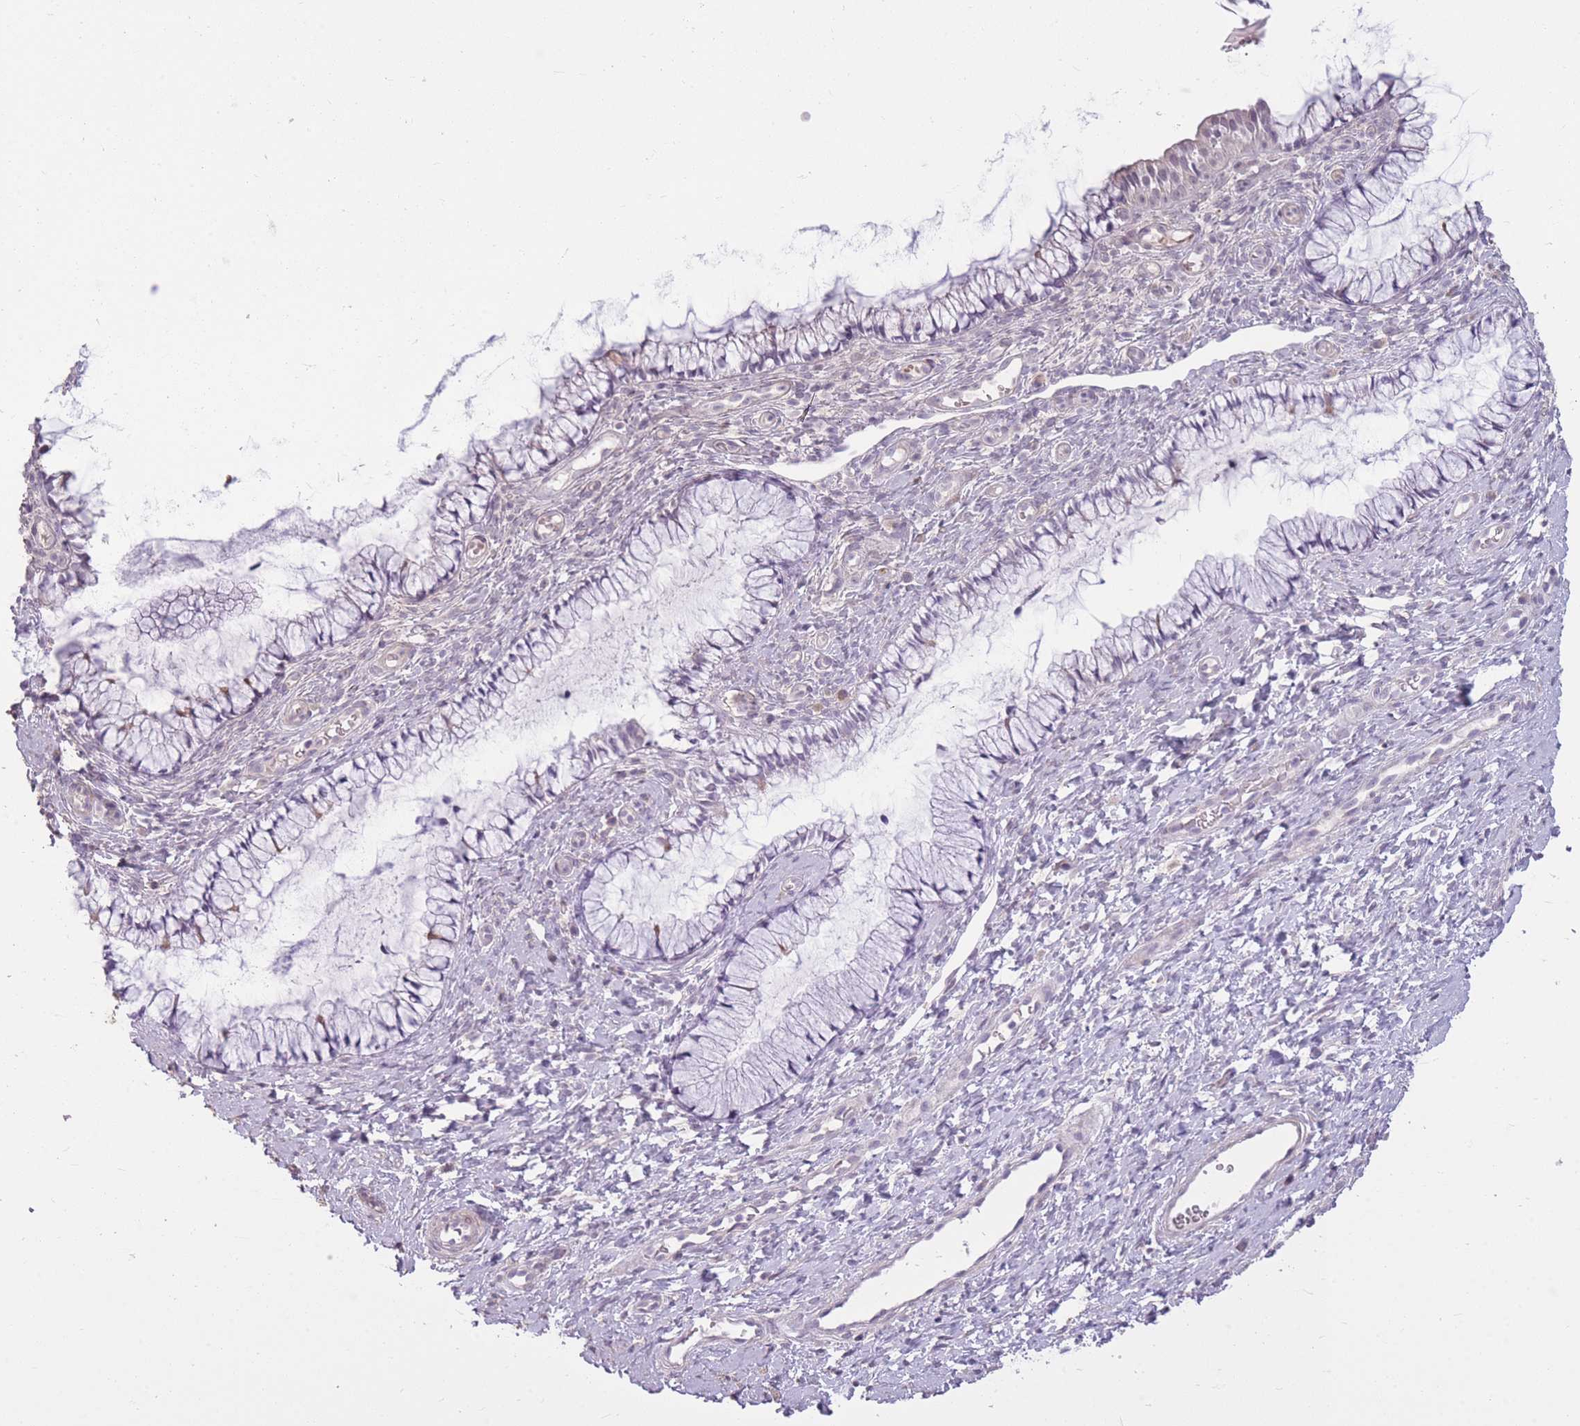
{"staining": {"intensity": "negative", "quantity": "none", "location": "none"}, "tissue": "cervix", "cell_type": "Glandular cells", "image_type": "normal", "snomed": [{"axis": "morphology", "description": "Normal tissue, NOS"}, {"axis": "topography", "description": "Cervix"}], "caption": "IHC histopathology image of benign human cervix stained for a protein (brown), which demonstrates no staining in glandular cells. (Immunohistochemistry, brightfield microscopy, high magnification).", "gene": "ZBTB24", "patient": {"sex": "female", "age": 36}}